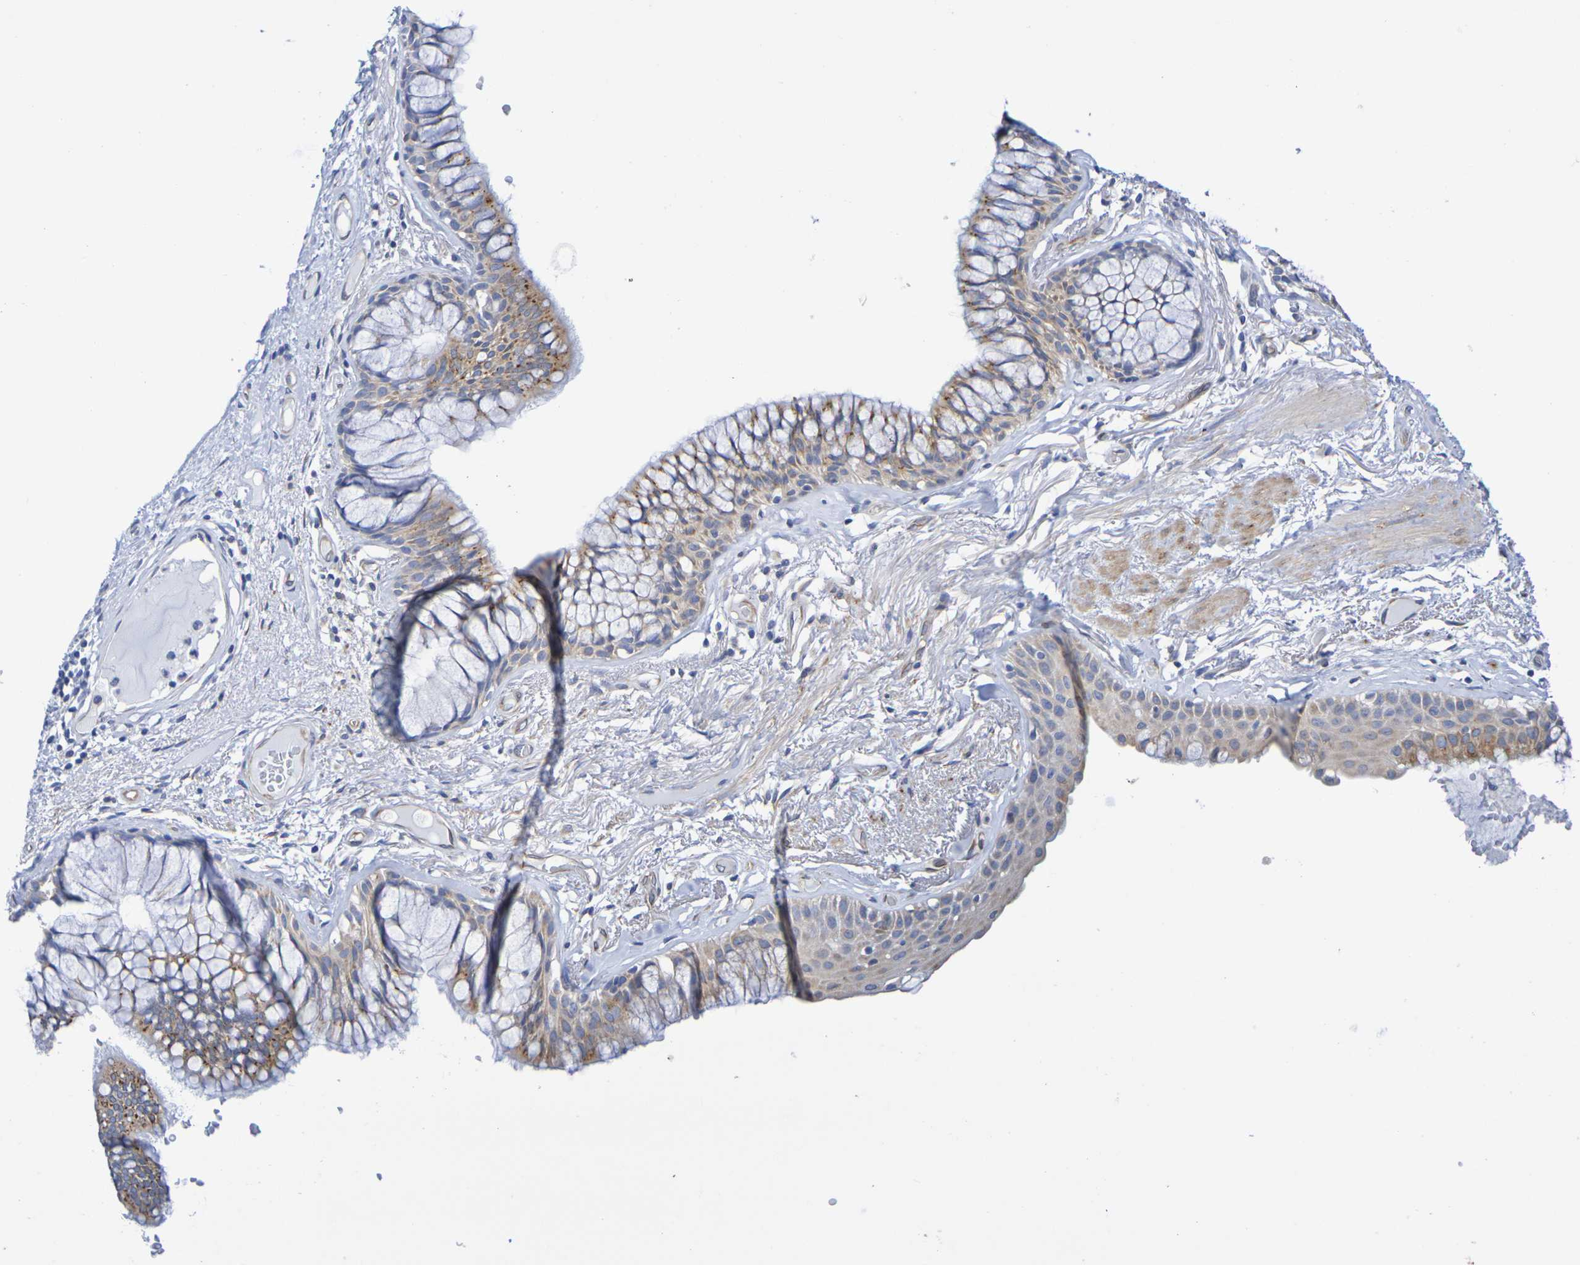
{"staining": {"intensity": "moderate", "quantity": ">75%", "location": "cytoplasmic/membranous"}, "tissue": "bronchus", "cell_type": "Respiratory epithelial cells", "image_type": "normal", "snomed": [{"axis": "morphology", "description": "Normal tissue, NOS"}, {"axis": "topography", "description": "Bronchus"}], "caption": "Unremarkable bronchus was stained to show a protein in brown. There is medium levels of moderate cytoplasmic/membranous staining in about >75% of respiratory epithelial cells.", "gene": "TMCC3", "patient": {"sex": "male", "age": 66}}